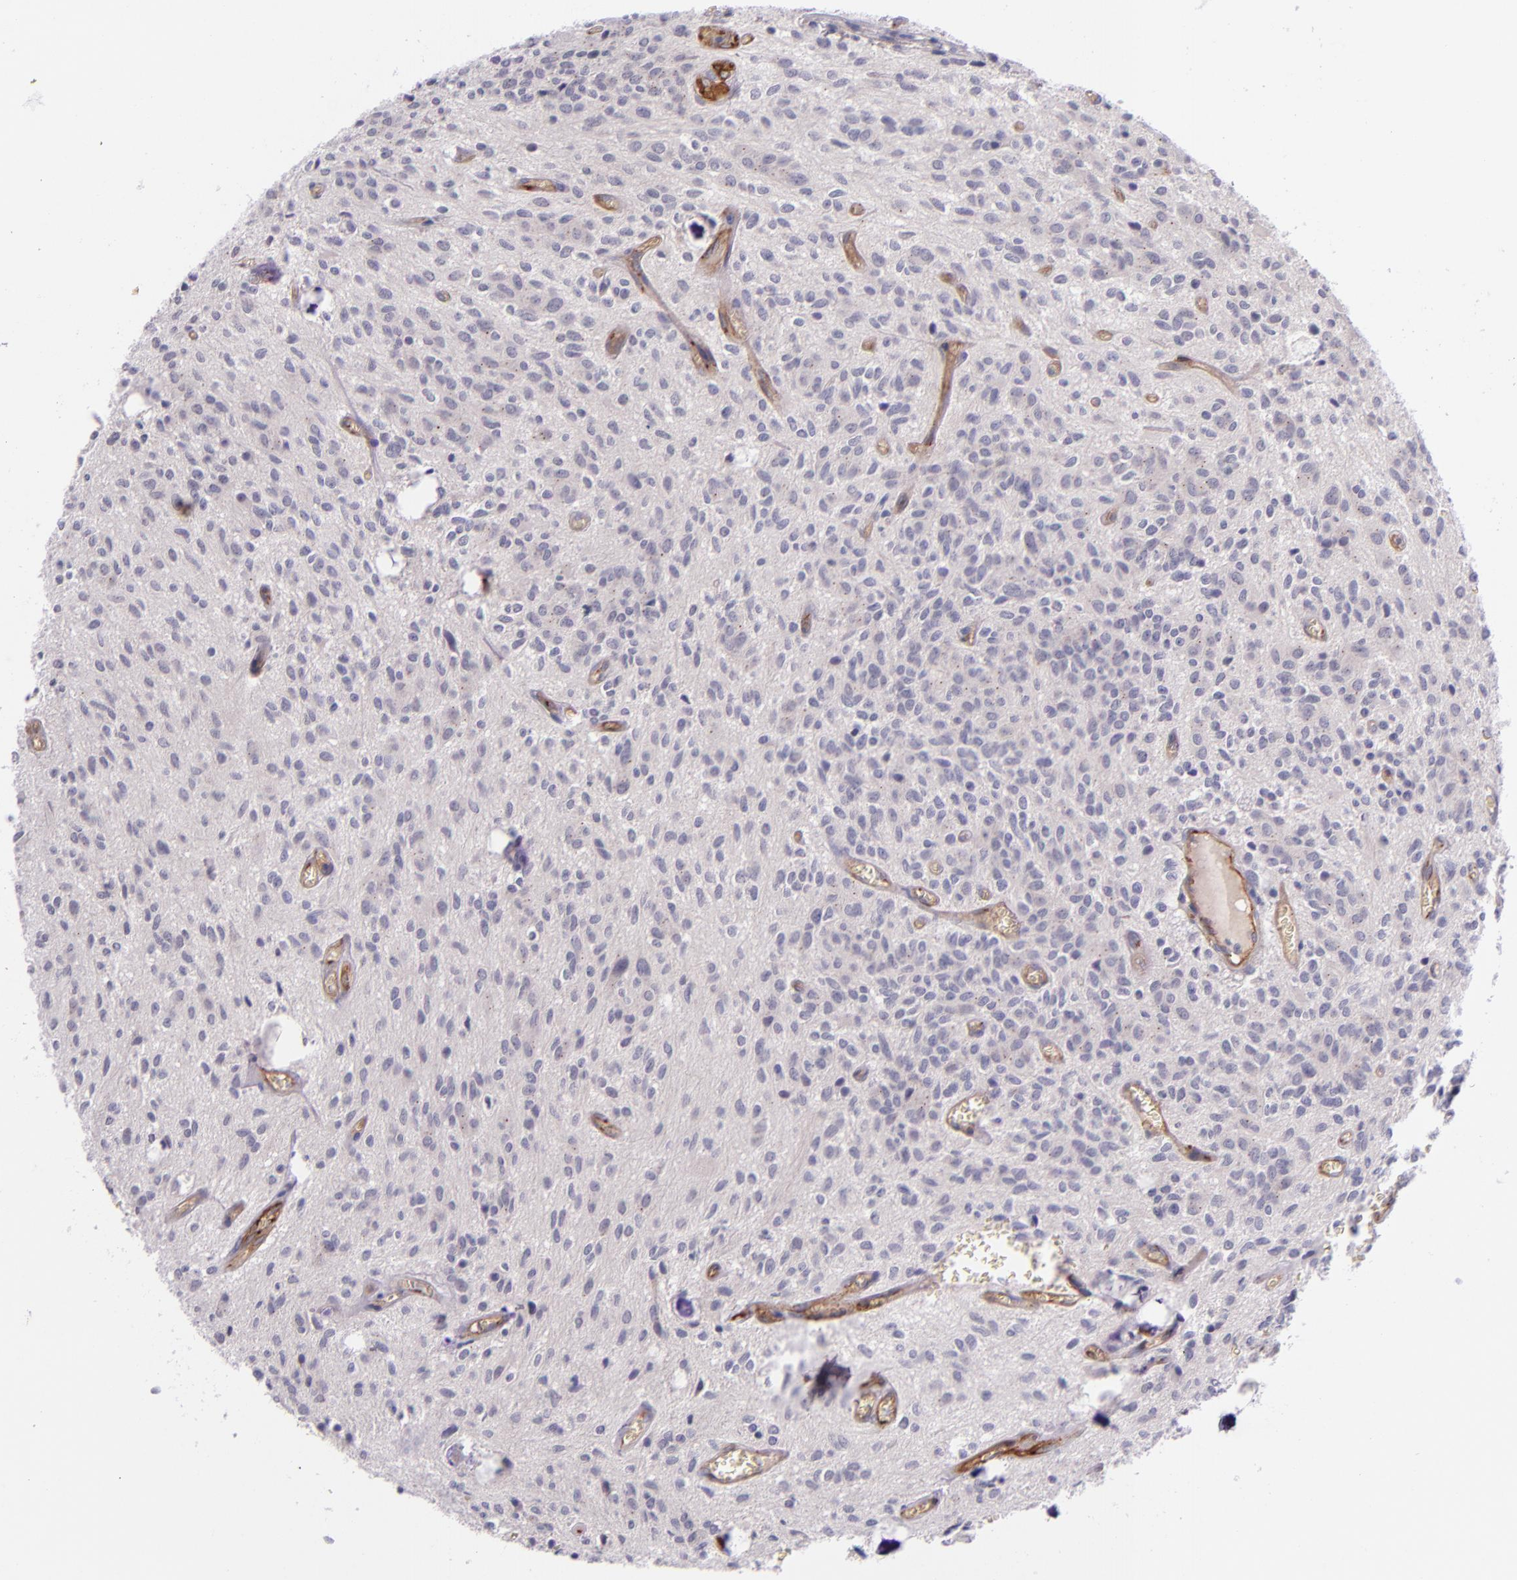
{"staining": {"intensity": "negative", "quantity": "none", "location": "none"}, "tissue": "glioma", "cell_type": "Tumor cells", "image_type": "cancer", "snomed": [{"axis": "morphology", "description": "Glioma, malignant, Low grade"}, {"axis": "topography", "description": "Brain"}], "caption": "Immunohistochemistry histopathology image of neoplastic tissue: human glioma stained with DAB (3,3'-diaminobenzidine) shows no significant protein positivity in tumor cells.", "gene": "NOS3", "patient": {"sex": "female", "age": 15}}